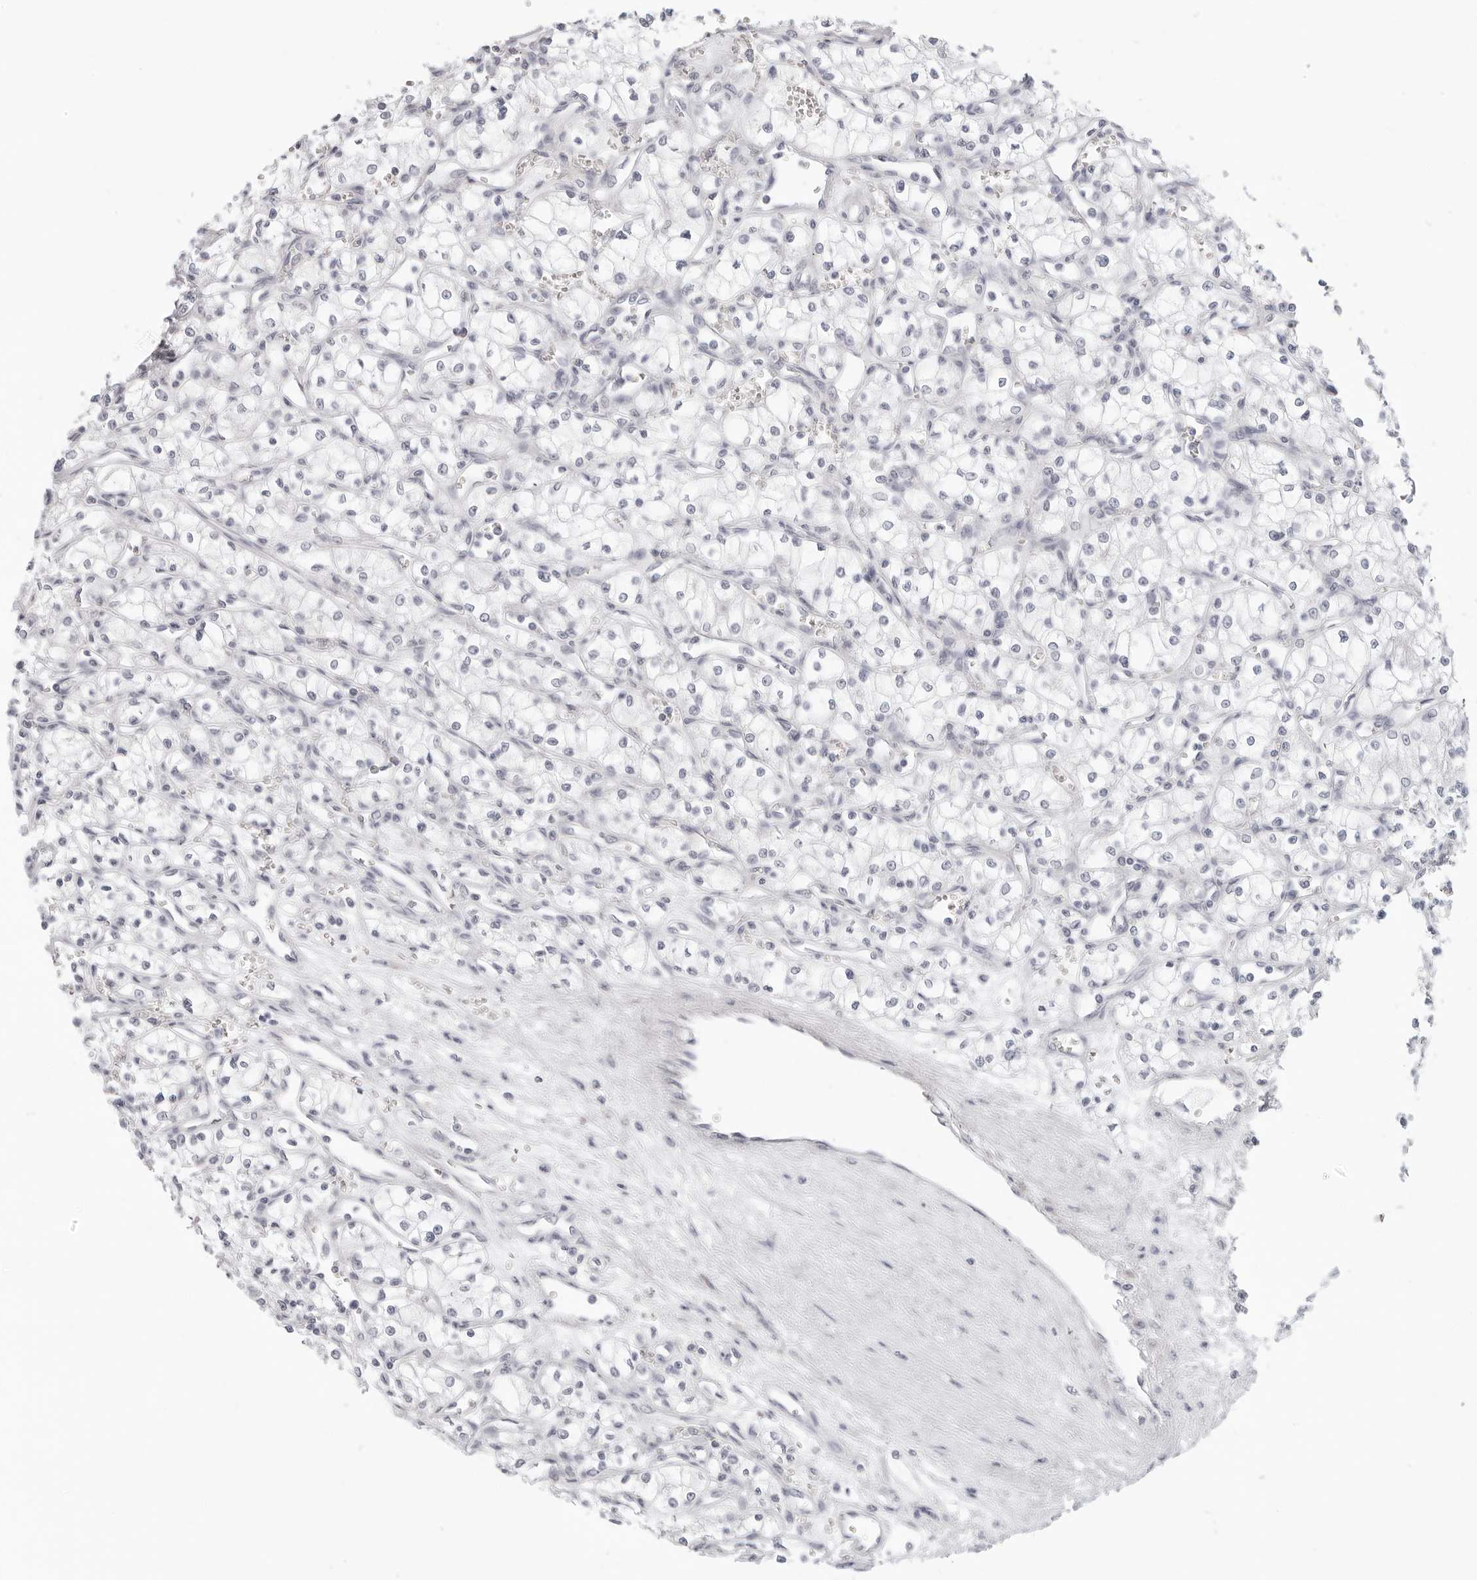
{"staining": {"intensity": "negative", "quantity": "none", "location": "none"}, "tissue": "renal cancer", "cell_type": "Tumor cells", "image_type": "cancer", "snomed": [{"axis": "morphology", "description": "Adenocarcinoma, NOS"}, {"axis": "topography", "description": "Kidney"}], "caption": "An IHC image of renal adenocarcinoma is shown. There is no staining in tumor cells of renal adenocarcinoma.", "gene": "EDN2", "patient": {"sex": "male", "age": 59}}